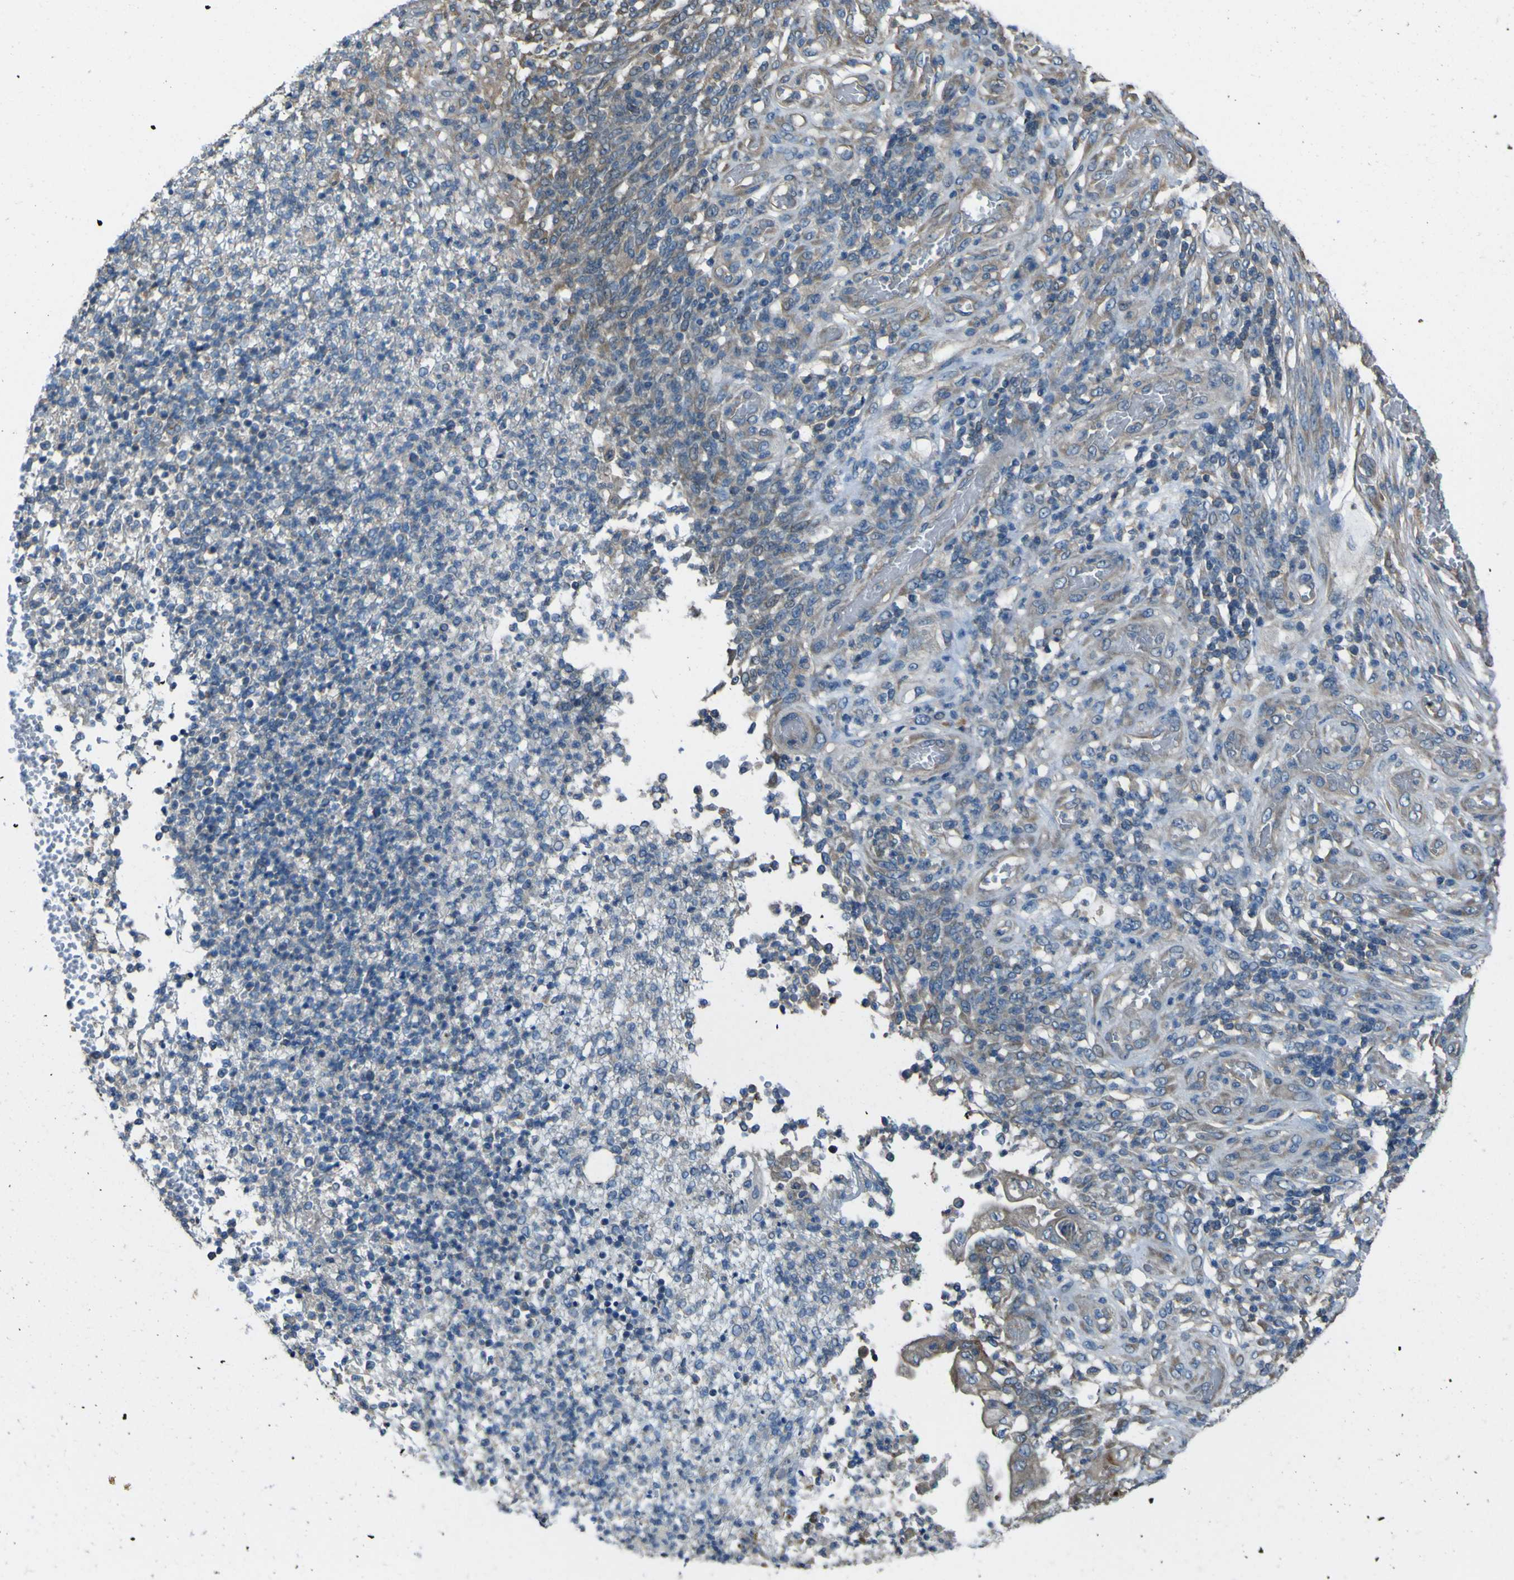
{"staining": {"intensity": "weak", "quantity": "25%-75%", "location": "cytoplasmic/membranous"}, "tissue": "stomach cancer", "cell_type": "Tumor cells", "image_type": "cancer", "snomed": [{"axis": "morphology", "description": "Adenocarcinoma, NOS"}, {"axis": "topography", "description": "Stomach"}], "caption": "Human stomach adenocarcinoma stained with a brown dye reveals weak cytoplasmic/membranous positive staining in about 25%-75% of tumor cells.", "gene": "NAALADL2", "patient": {"sex": "female", "age": 73}}